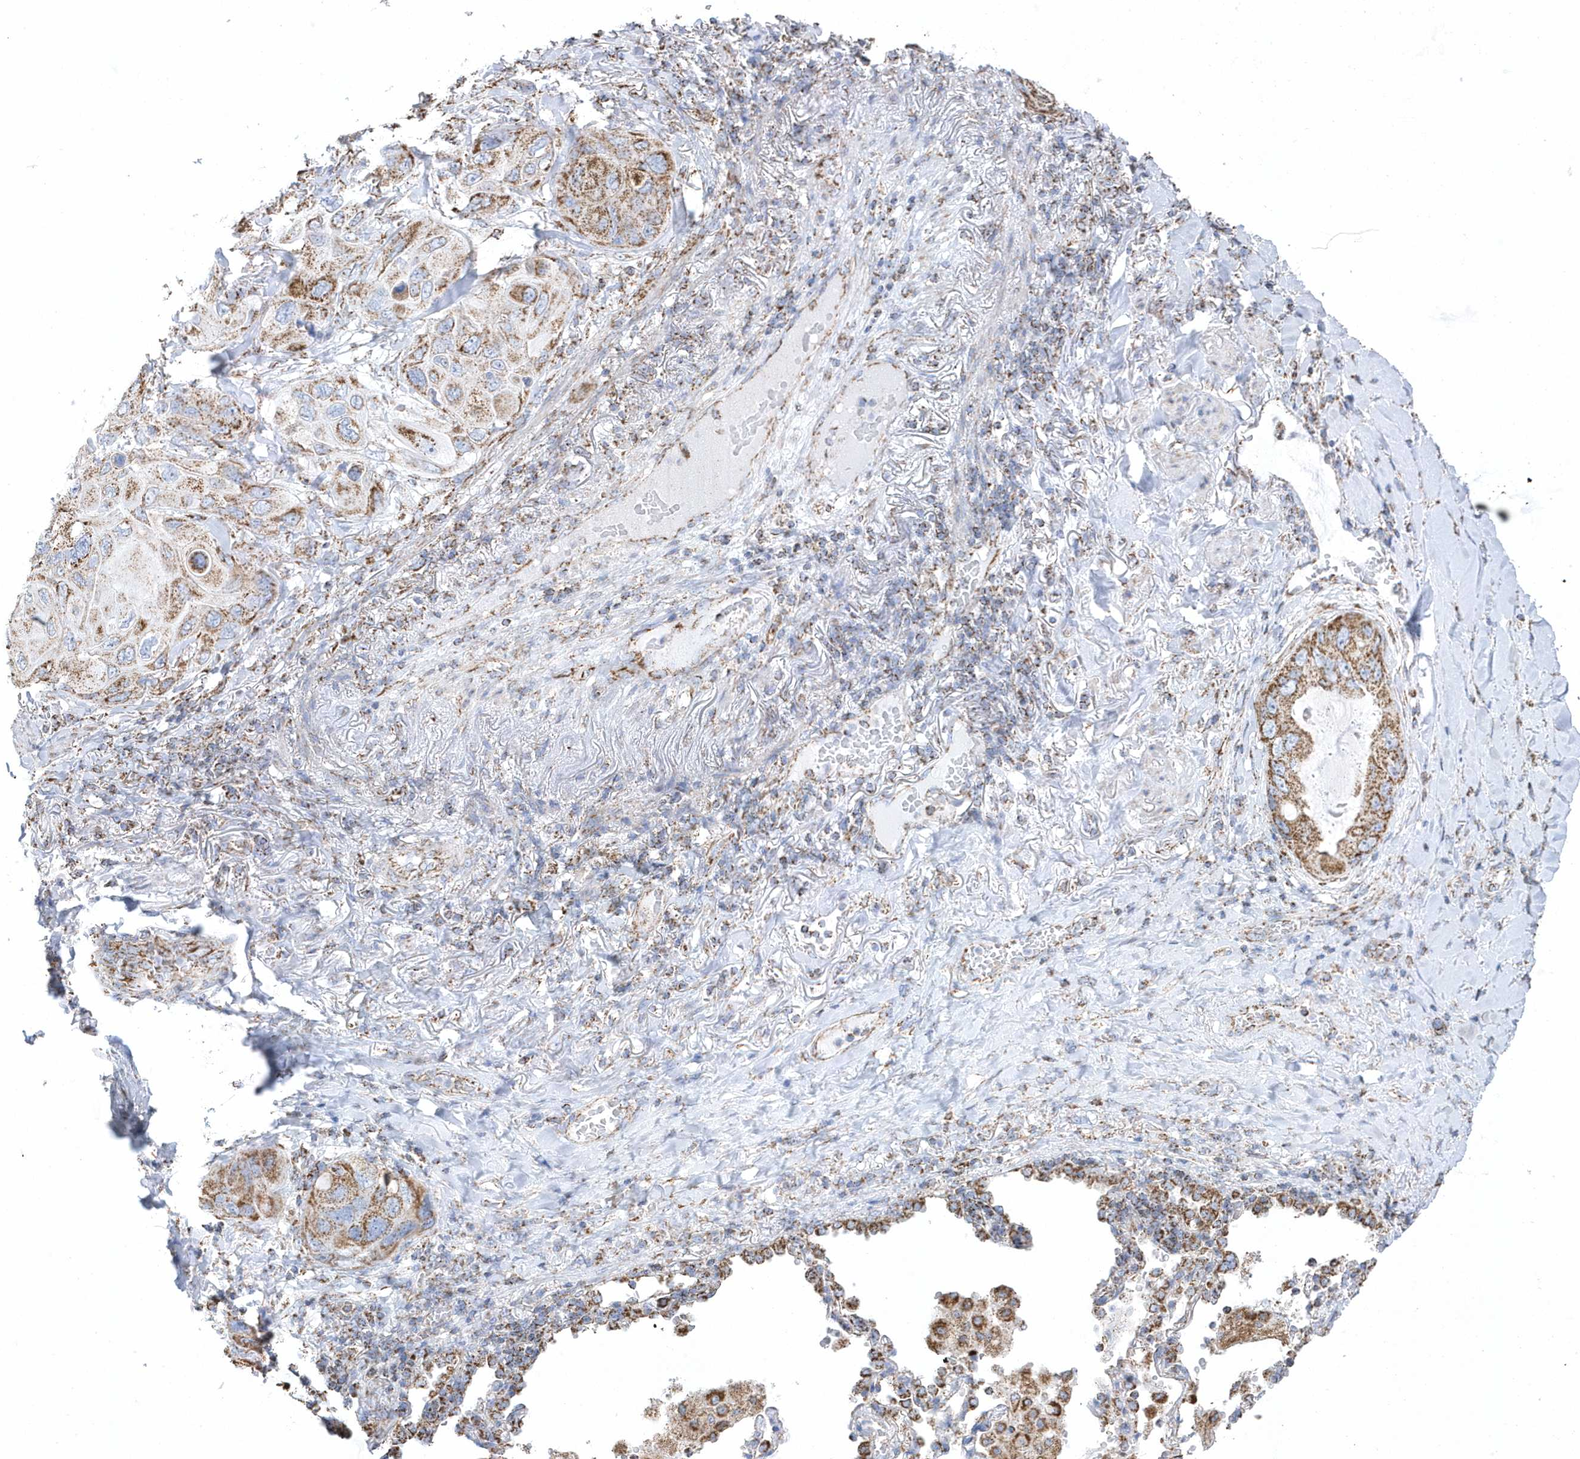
{"staining": {"intensity": "moderate", "quantity": ">75%", "location": "cytoplasmic/membranous"}, "tissue": "lung cancer", "cell_type": "Tumor cells", "image_type": "cancer", "snomed": [{"axis": "morphology", "description": "Squamous cell carcinoma, NOS"}, {"axis": "topography", "description": "Lung"}], "caption": "Immunohistochemistry (IHC) of squamous cell carcinoma (lung) reveals medium levels of moderate cytoplasmic/membranous positivity in approximately >75% of tumor cells.", "gene": "GTPBP8", "patient": {"sex": "female", "age": 73}}